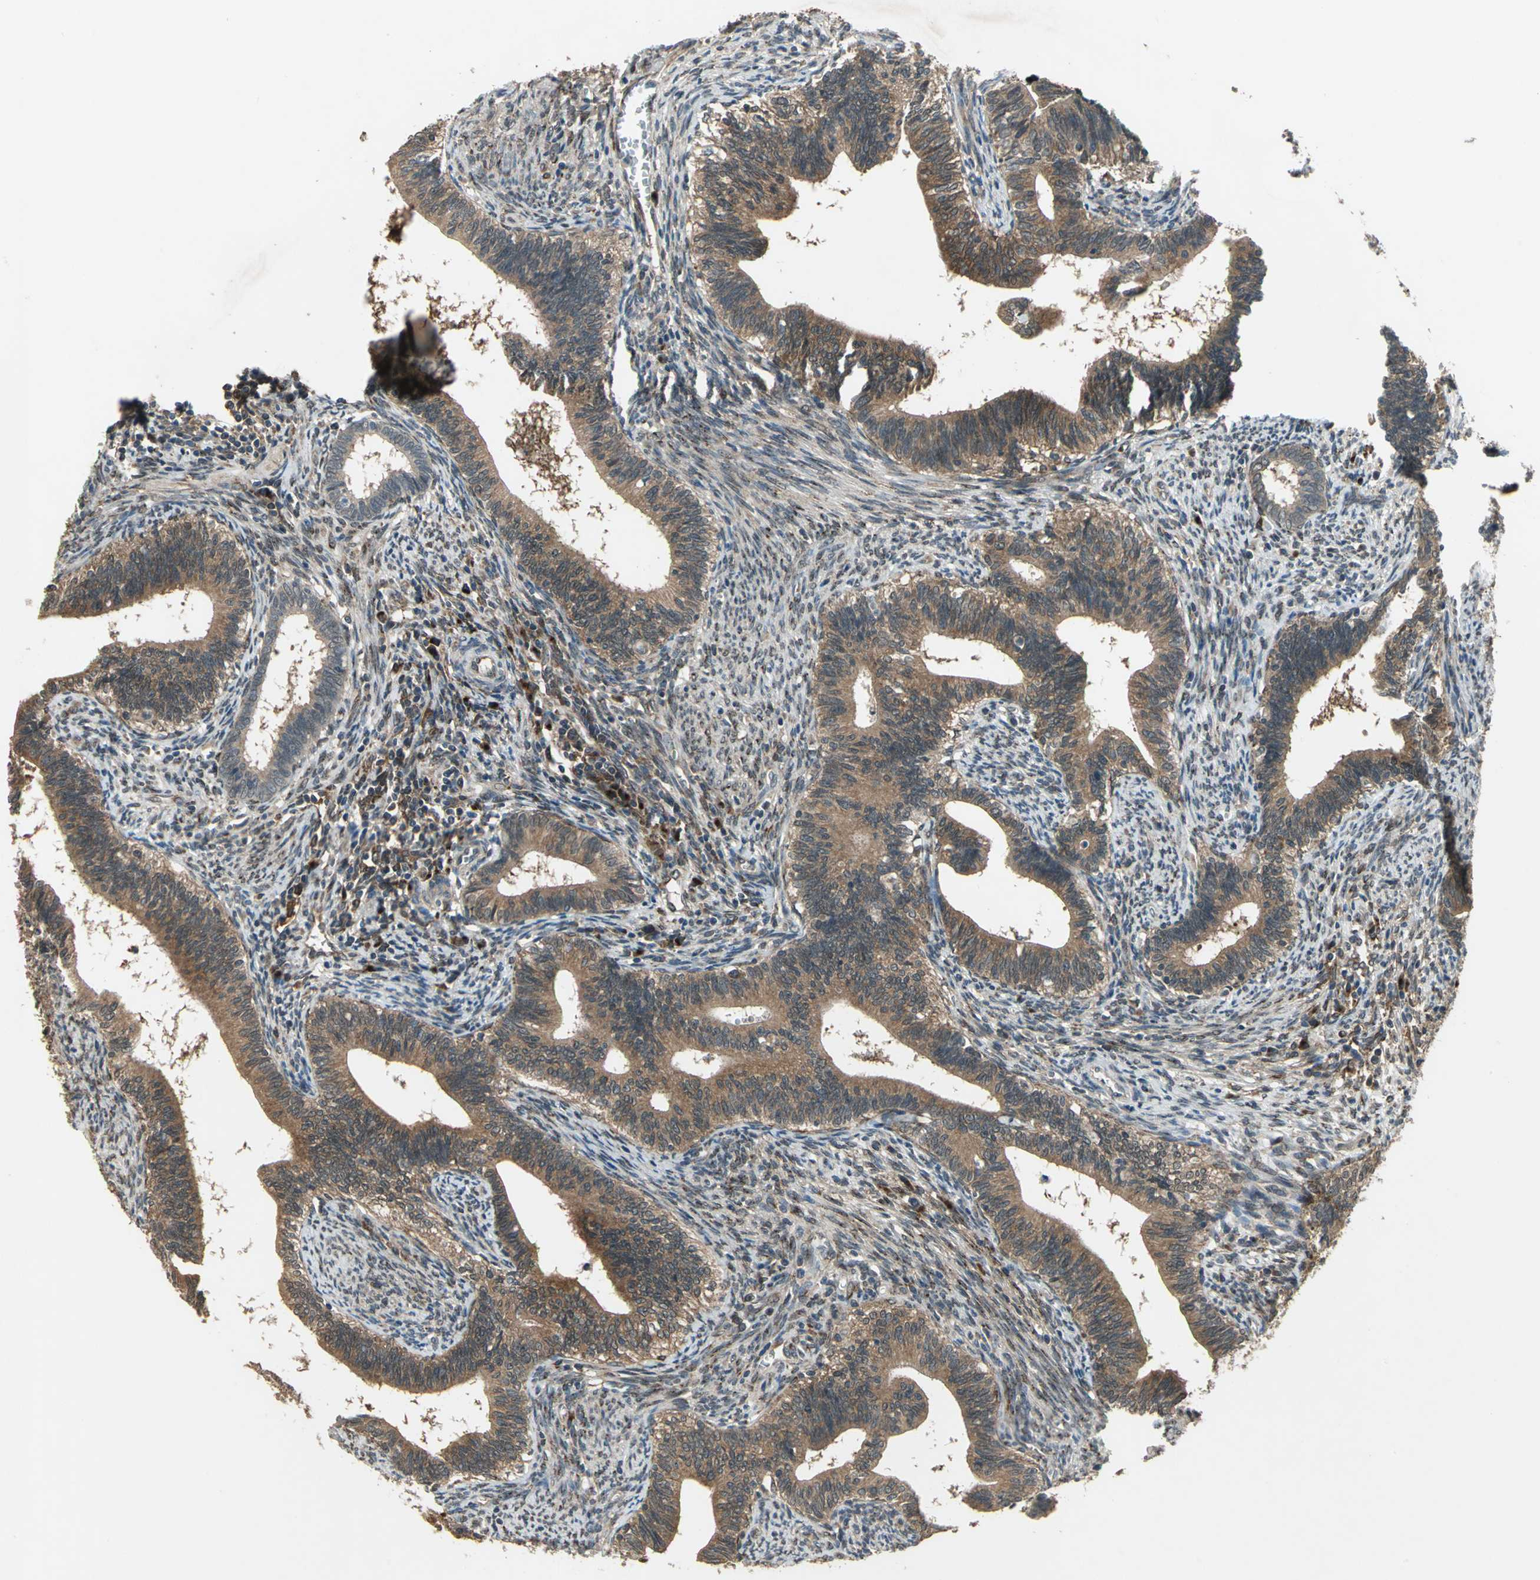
{"staining": {"intensity": "moderate", "quantity": ">75%", "location": "cytoplasmic/membranous"}, "tissue": "cervical cancer", "cell_type": "Tumor cells", "image_type": "cancer", "snomed": [{"axis": "morphology", "description": "Adenocarcinoma, NOS"}, {"axis": "topography", "description": "Cervix"}], "caption": "Immunohistochemical staining of human cervical adenocarcinoma exhibits moderate cytoplasmic/membranous protein staining in approximately >75% of tumor cells.", "gene": "NFKBIE", "patient": {"sex": "female", "age": 44}}